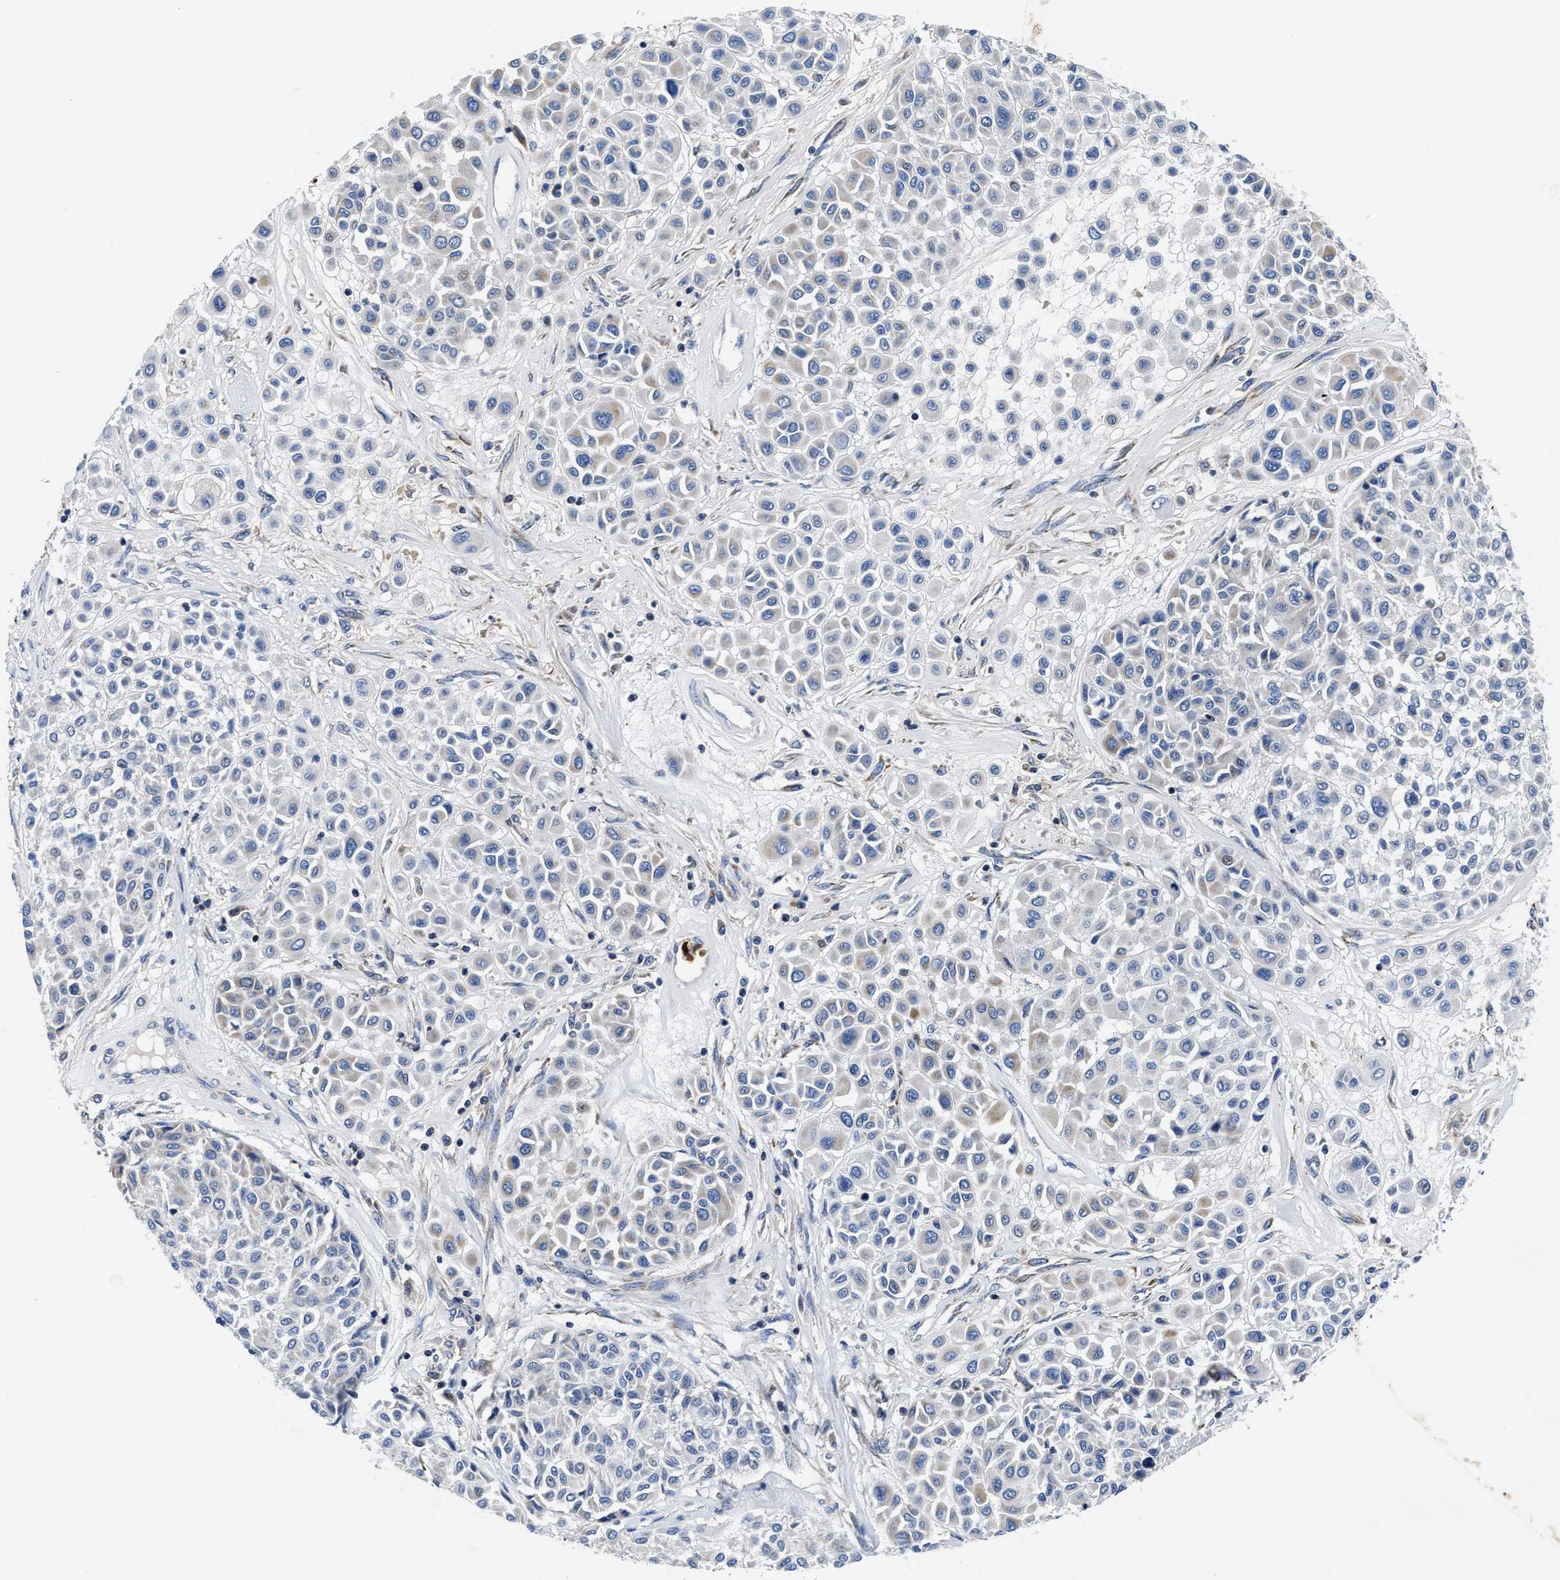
{"staining": {"intensity": "negative", "quantity": "none", "location": "none"}, "tissue": "melanoma", "cell_type": "Tumor cells", "image_type": "cancer", "snomed": [{"axis": "morphology", "description": "Malignant melanoma, Metastatic site"}, {"axis": "topography", "description": "Soft tissue"}], "caption": "Immunohistochemistry micrograph of malignant melanoma (metastatic site) stained for a protein (brown), which demonstrates no positivity in tumor cells.", "gene": "PHLPP1", "patient": {"sex": "male", "age": 41}}